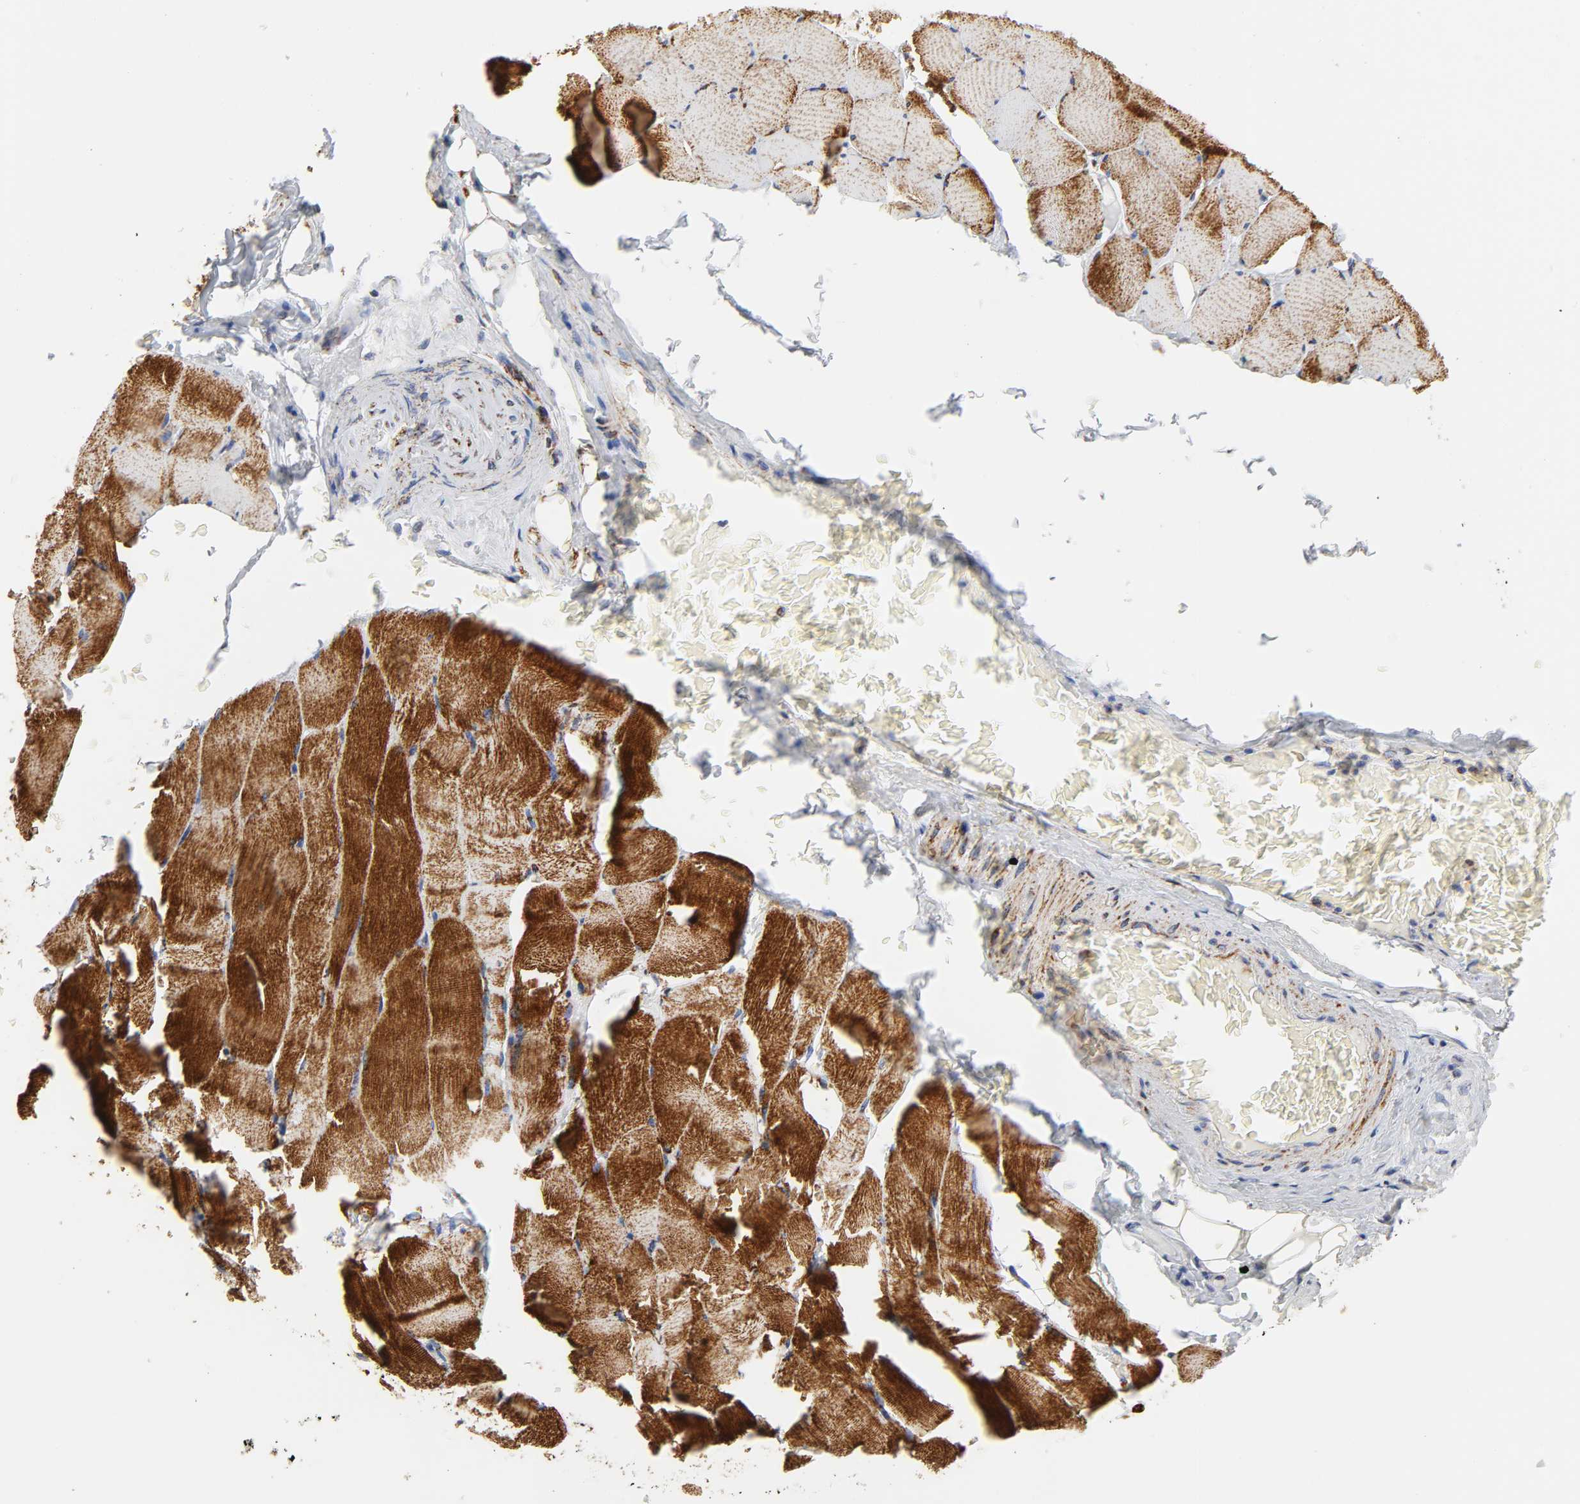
{"staining": {"intensity": "strong", "quantity": ">75%", "location": "cytoplasmic/membranous"}, "tissue": "skeletal muscle", "cell_type": "Myocytes", "image_type": "normal", "snomed": [{"axis": "morphology", "description": "Normal tissue, NOS"}, {"axis": "topography", "description": "Skeletal muscle"}], "caption": "High-power microscopy captured an IHC photomicrograph of normal skeletal muscle, revealing strong cytoplasmic/membranous positivity in approximately >75% of myocytes. Ihc stains the protein of interest in brown and the nuclei are stained blue.", "gene": "CYCS", "patient": {"sex": "male", "age": 62}}